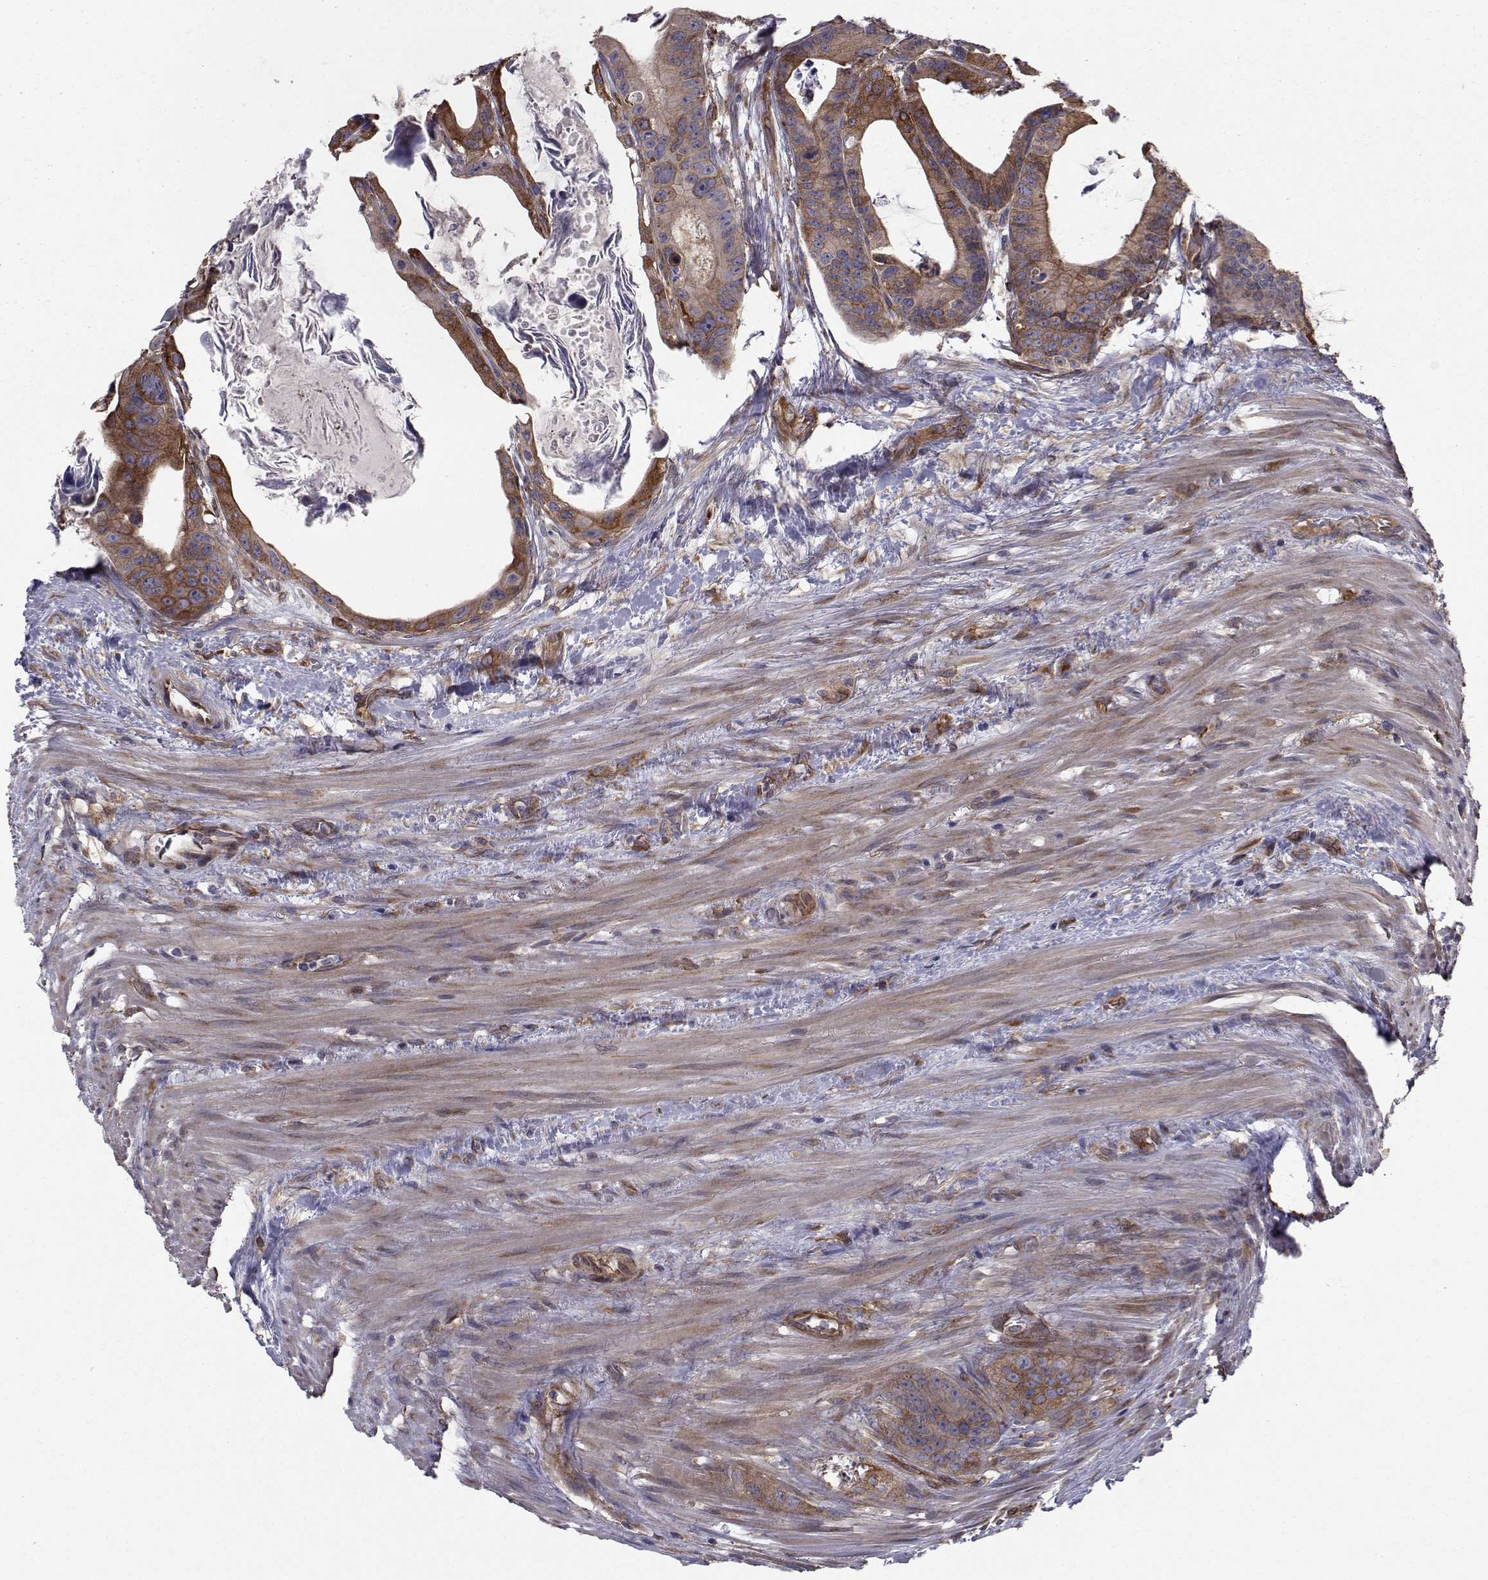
{"staining": {"intensity": "strong", "quantity": "<25%", "location": "cytoplasmic/membranous"}, "tissue": "colorectal cancer", "cell_type": "Tumor cells", "image_type": "cancer", "snomed": [{"axis": "morphology", "description": "Adenocarcinoma, NOS"}, {"axis": "topography", "description": "Rectum"}], "caption": "Strong cytoplasmic/membranous positivity for a protein is appreciated in about <25% of tumor cells of colorectal adenocarcinoma using immunohistochemistry.", "gene": "TRIP10", "patient": {"sex": "male", "age": 64}}